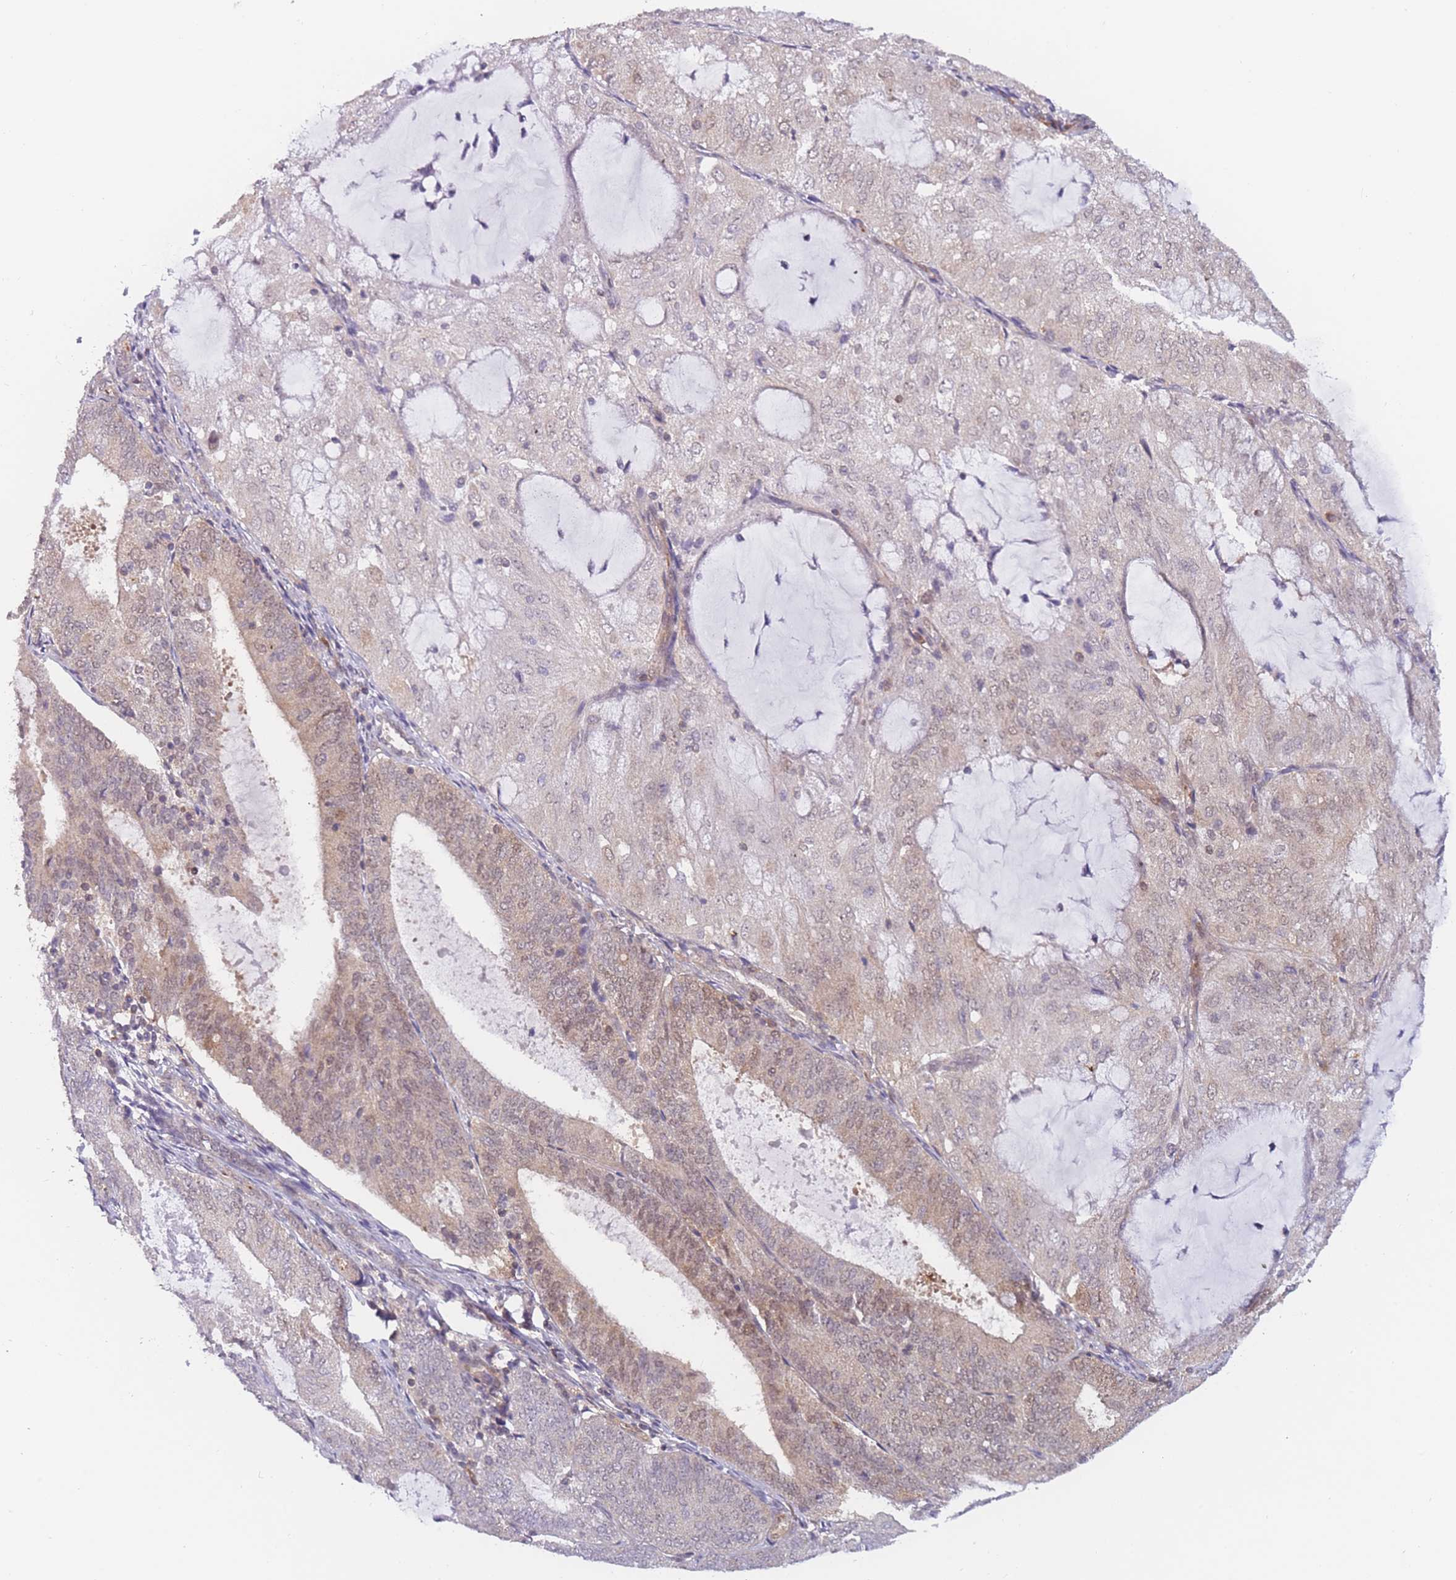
{"staining": {"intensity": "weak", "quantity": "25%-75%", "location": "cytoplasmic/membranous,nuclear"}, "tissue": "endometrial cancer", "cell_type": "Tumor cells", "image_type": "cancer", "snomed": [{"axis": "morphology", "description": "Adenocarcinoma, NOS"}, {"axis": "topography", "description": "Endometrium"}], "caption": "Endometrial cancer was stained to show a protein in brown. There is low levels of weak cytoplasmic/membranous and nuclear staining in approximately 25%-75% of tumor cells.", "gene": "MRI1", "patient": {"sex": "female", "age": 81}}